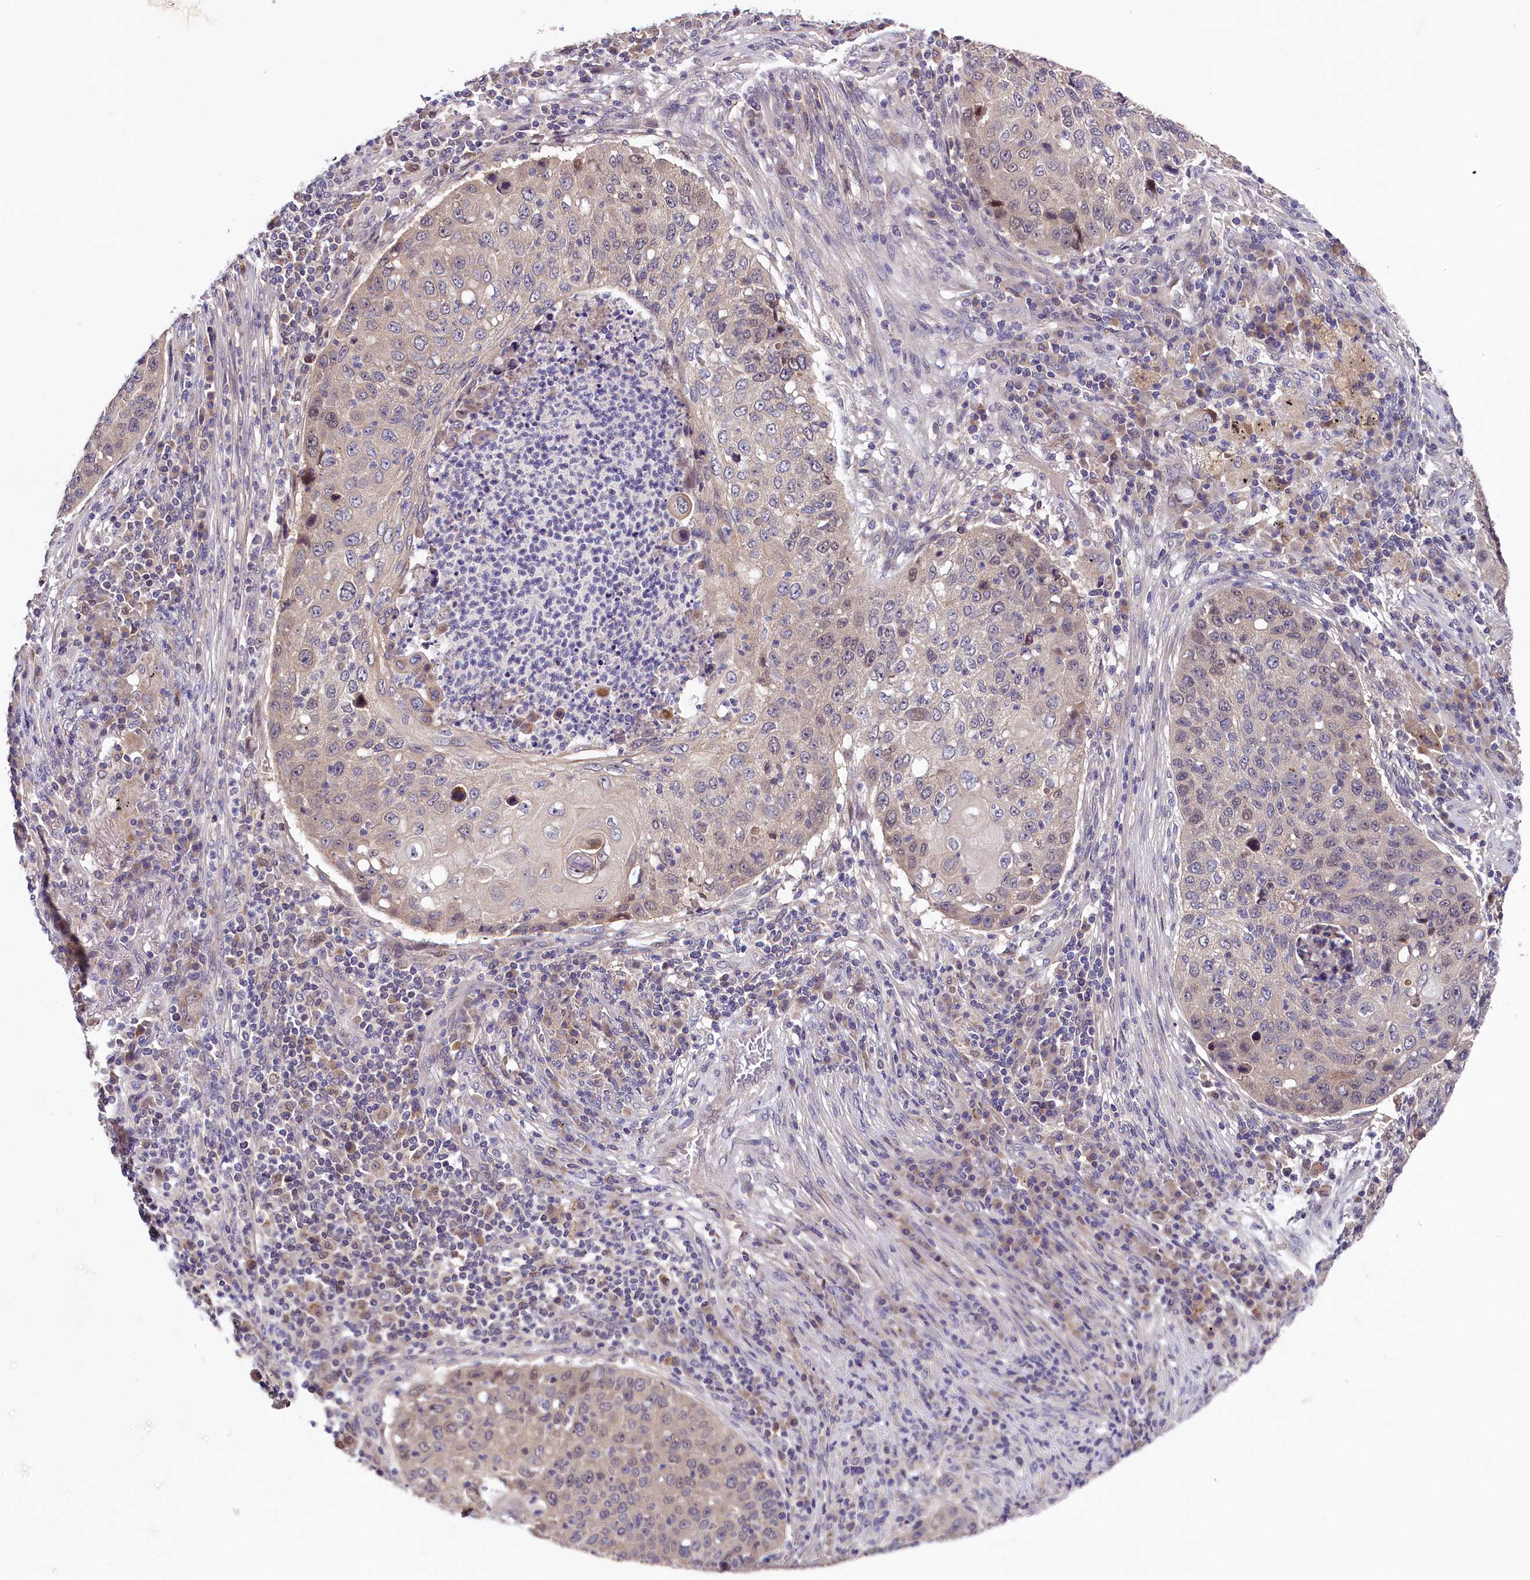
{"staining": {"intensity": "weak", "quantity": "<25%", "location": "nuclear"}, "tissue": "lung cancer", "cell_type": "Tumor cells", "image_type": "cancer", "snomed": [{"axis": "morphology", "description": "Squamous cell carcinoma, NOS"}, {"axis": "topography", "description": "Lung"}], "caption": "A high-resolution image shows IHC staining of lung cancer (squamous cell carcinoma), which shows no significant staining in tumor cells.", "gene": "SPINK9", "patient": {"sex": "female", "age": 63}}